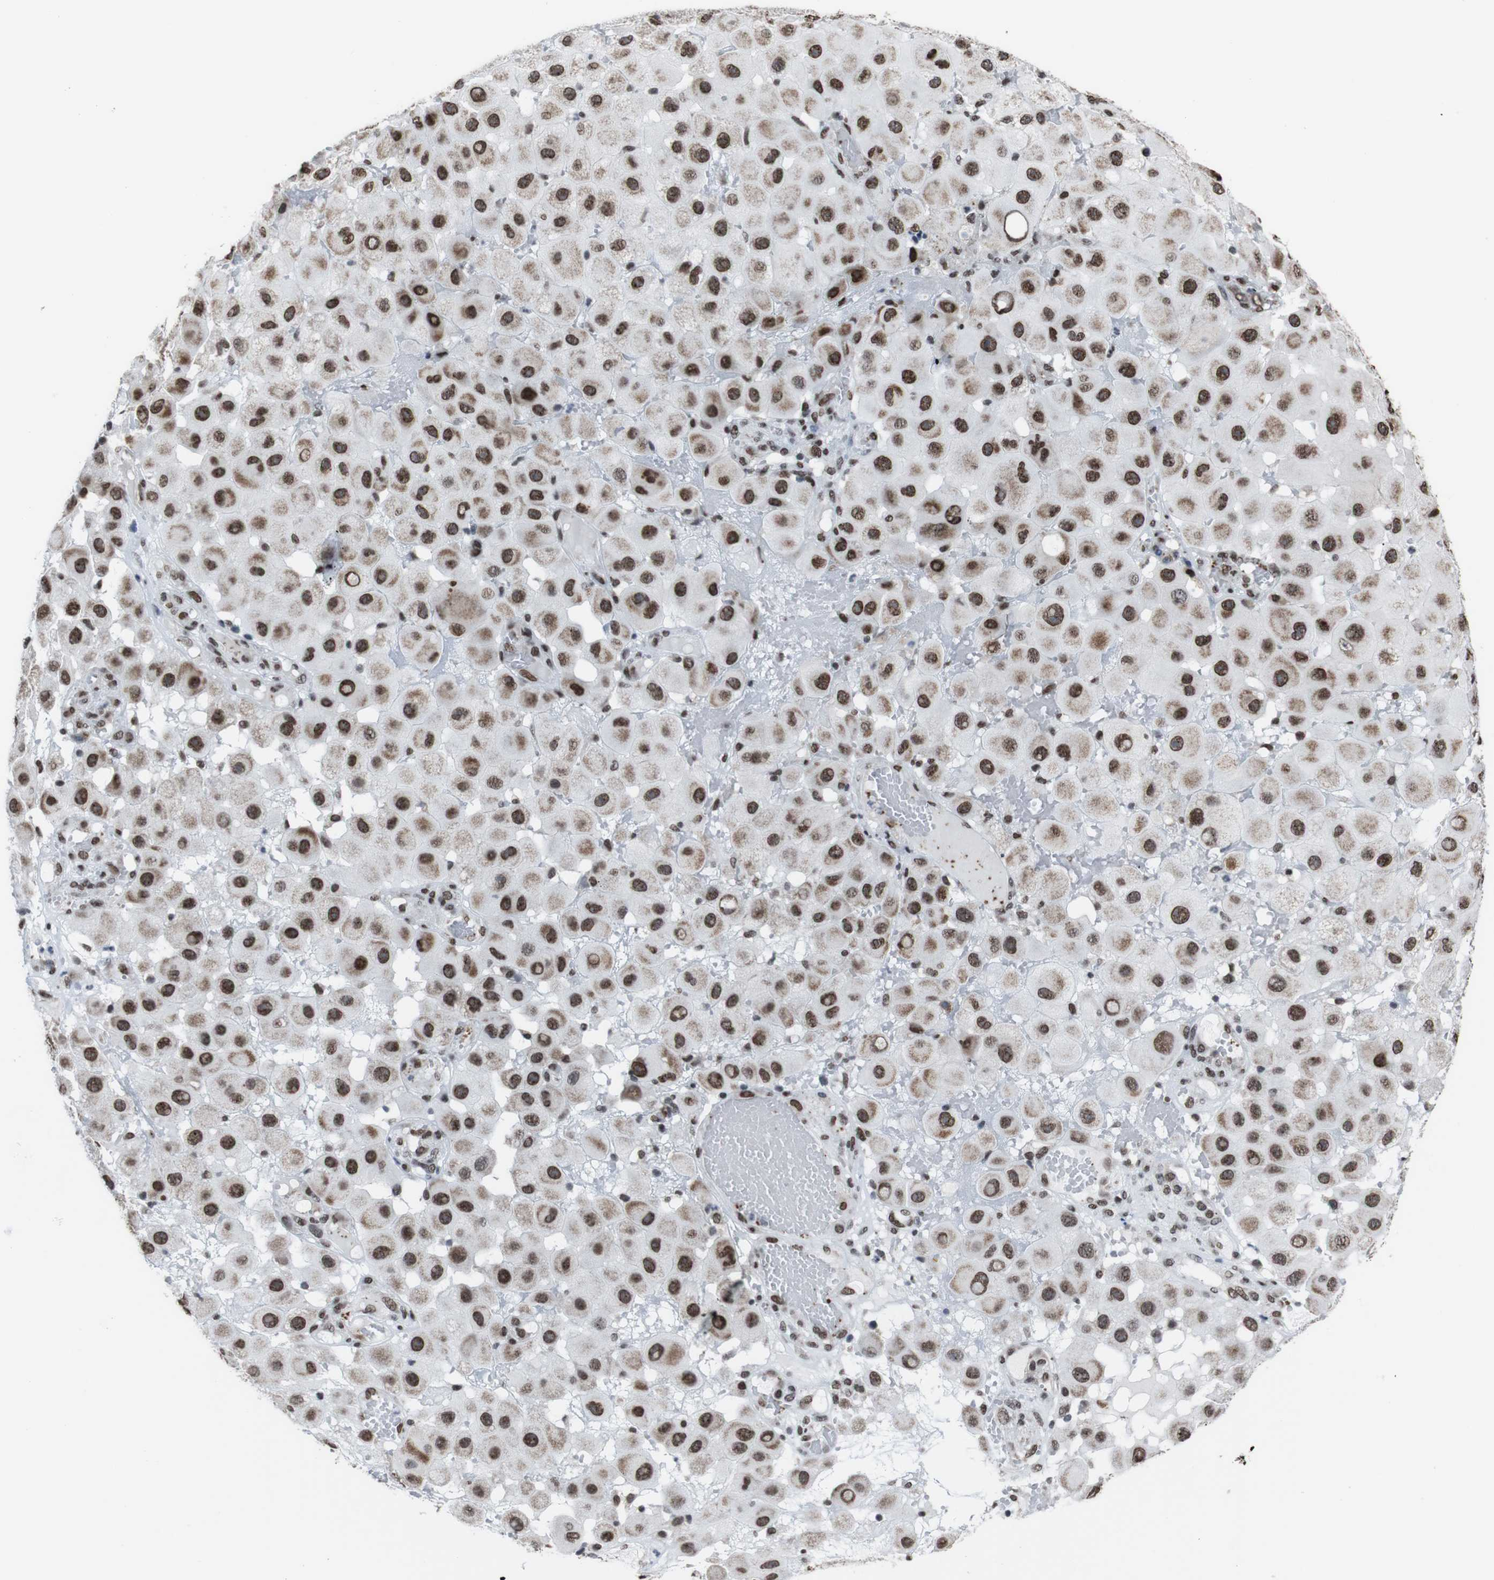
{"staining": {"intensity": "strong", "quantity": ">75%", "location": "cytoplasmic/membranous,nuclear"}, "tissue": "melanoma", "cell_type": "Tumor cells", "image_type": "cancer", "snomed": [{"axis": "morphology", "description": "Malignant melanoma, NOS"}, {"axis": "topography", "description": "Skin"}], "caption": "Human malignant melanoma stained with a brown dye displays strong cytoplasmic/membranous and nuclear positive staining in approximately >75% of tumor cells.", "gene": "ROMO1", "patient": {"sex": "female", "age": 81}}